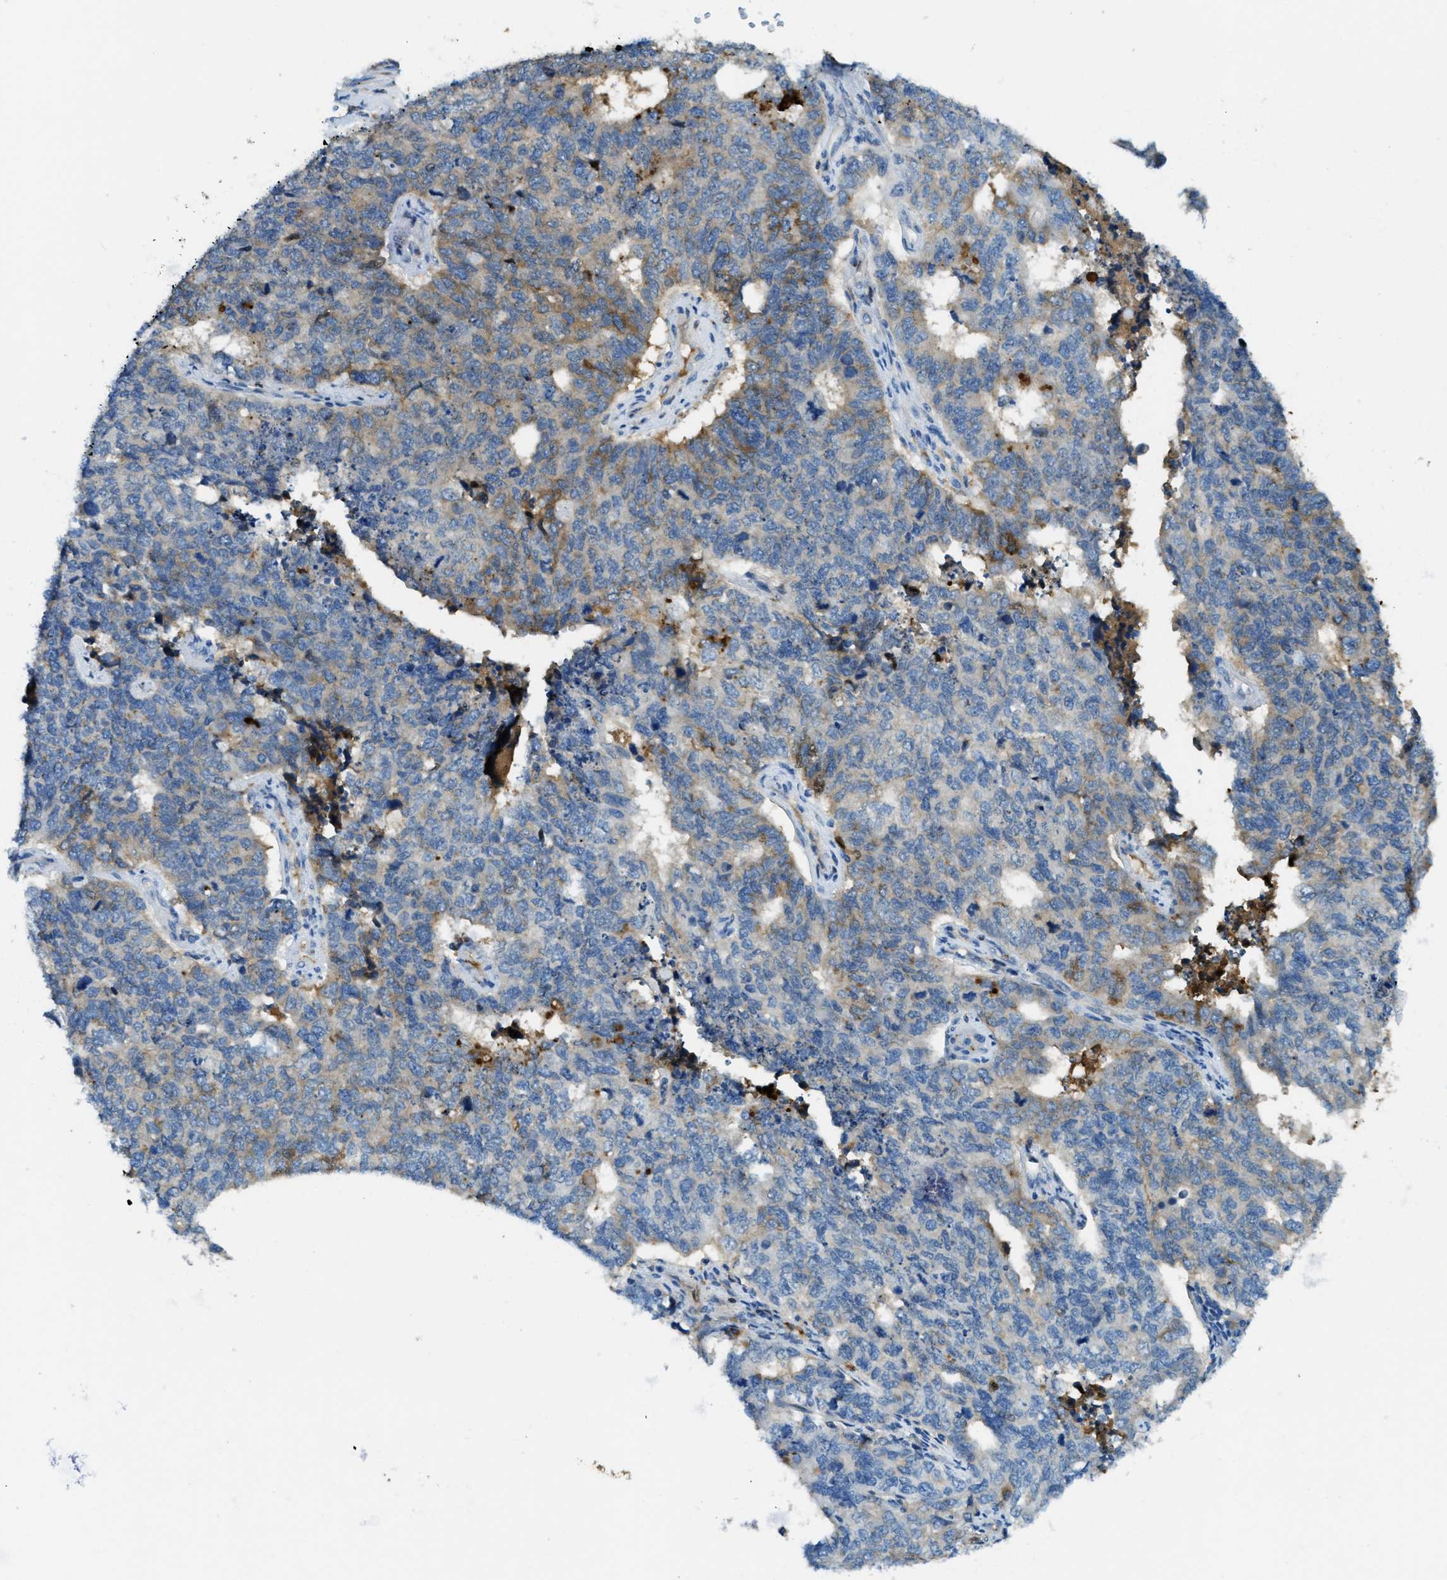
{"staining": {"intensity": "weak", "quantity": "<25%", "location": "cytoplasmic/membranous"}, "tissue": "cervical cancer", "cell_type": "Tumor cells", "image_type": "cancer", "snomed": [{"axis": "morphology", "description": "Squamous cell carcinoma, NOS"}, {"axis": "topography", "description": "Cervix"}], "caption": "Protein analysis of cervical cancer displays no significant positivity in tumor cells.", "gene": "TRIM59", "patient": {"sex": "female", "age": 63}}